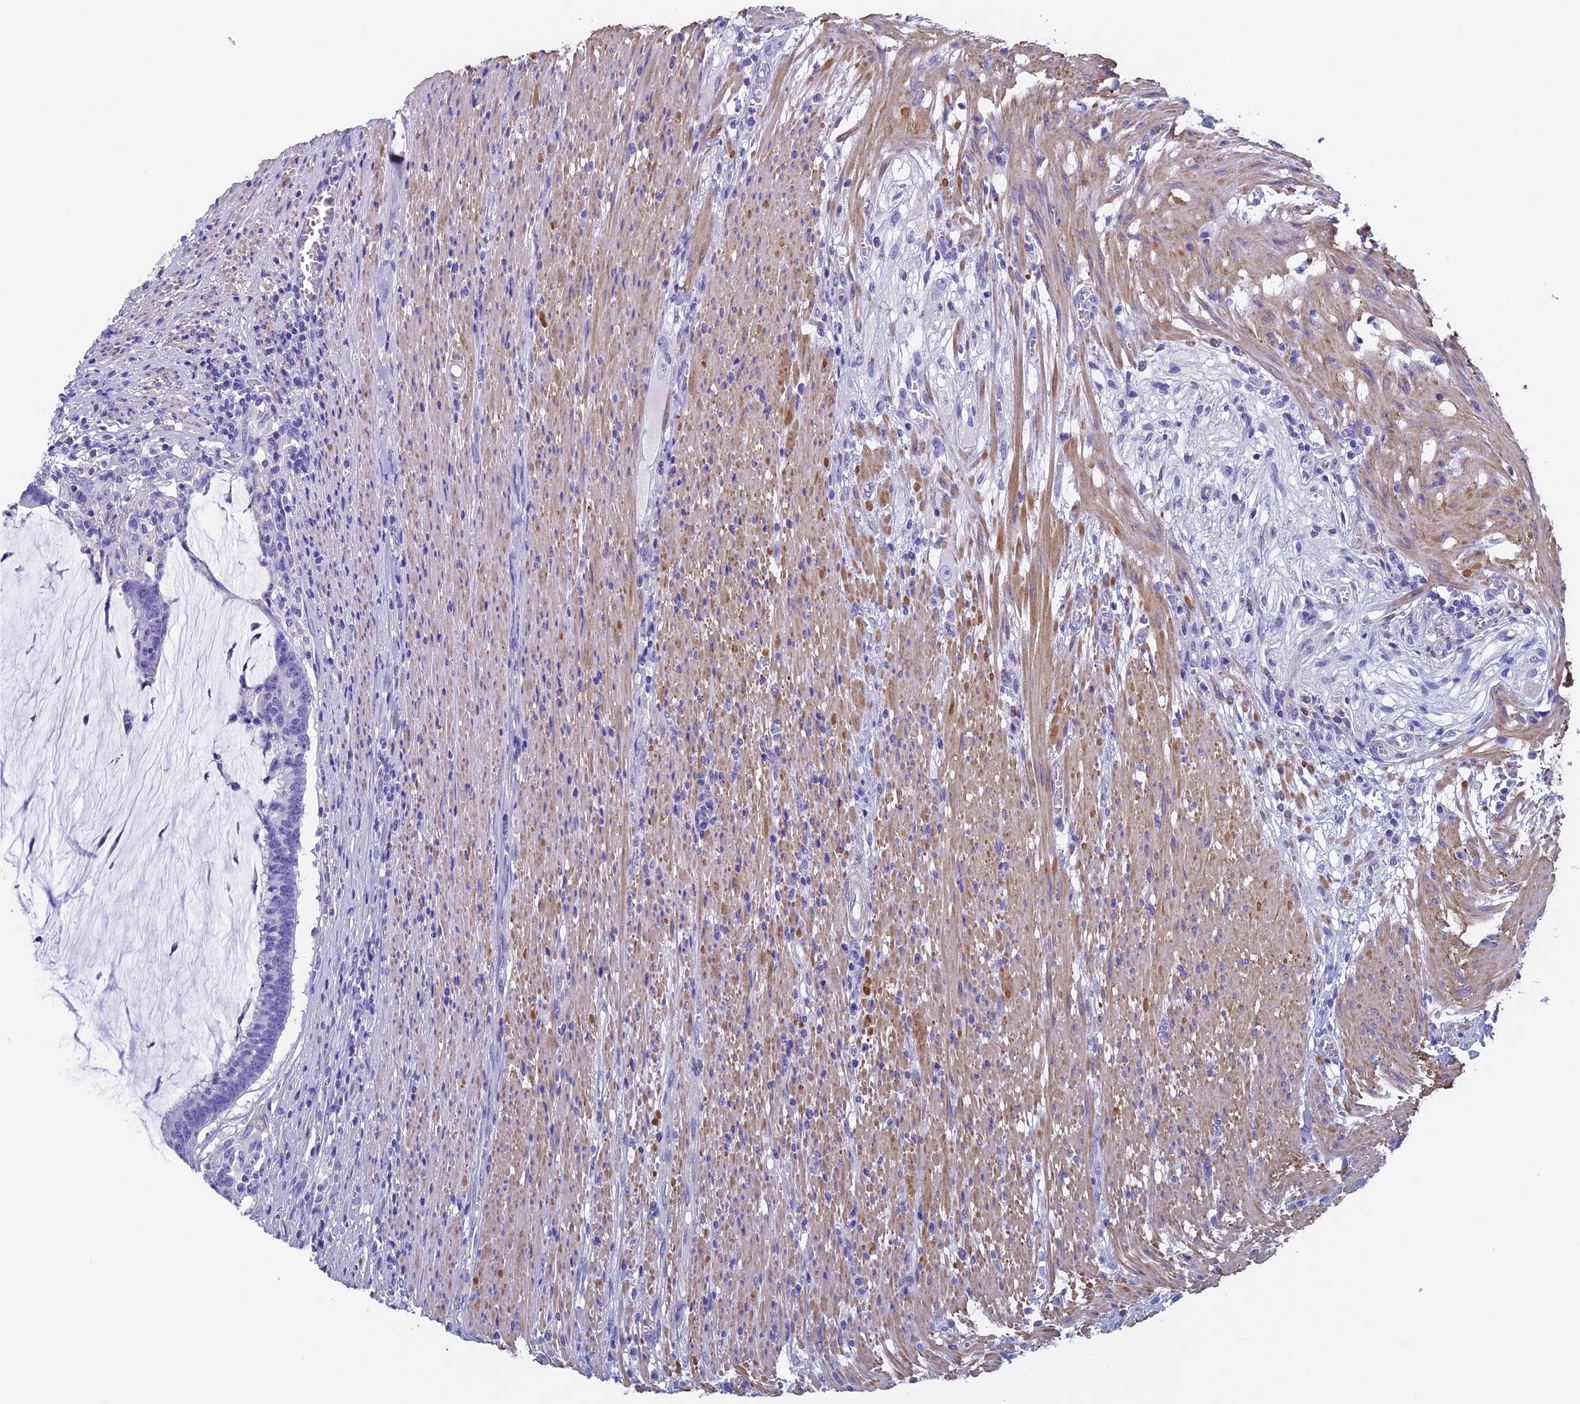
{"staining": {"intensity": "negative", "quantity": "none", "location": "none"}, "tissue": "colorectal cancer", "cell_type": "Tumor cells", "image_type": "cancer", "snomed": [{"axis": "morphology", "description": "Adenocarcinoma, NOS"}, {"axis": "topography", "description": "Rectum"}], "caption": "Micrograph shows no protein expression in tumor cells of colorectal adenocarcinoma tissue.", "gene": "ADH7", "patient": {"sex": "female", "age": 77}}